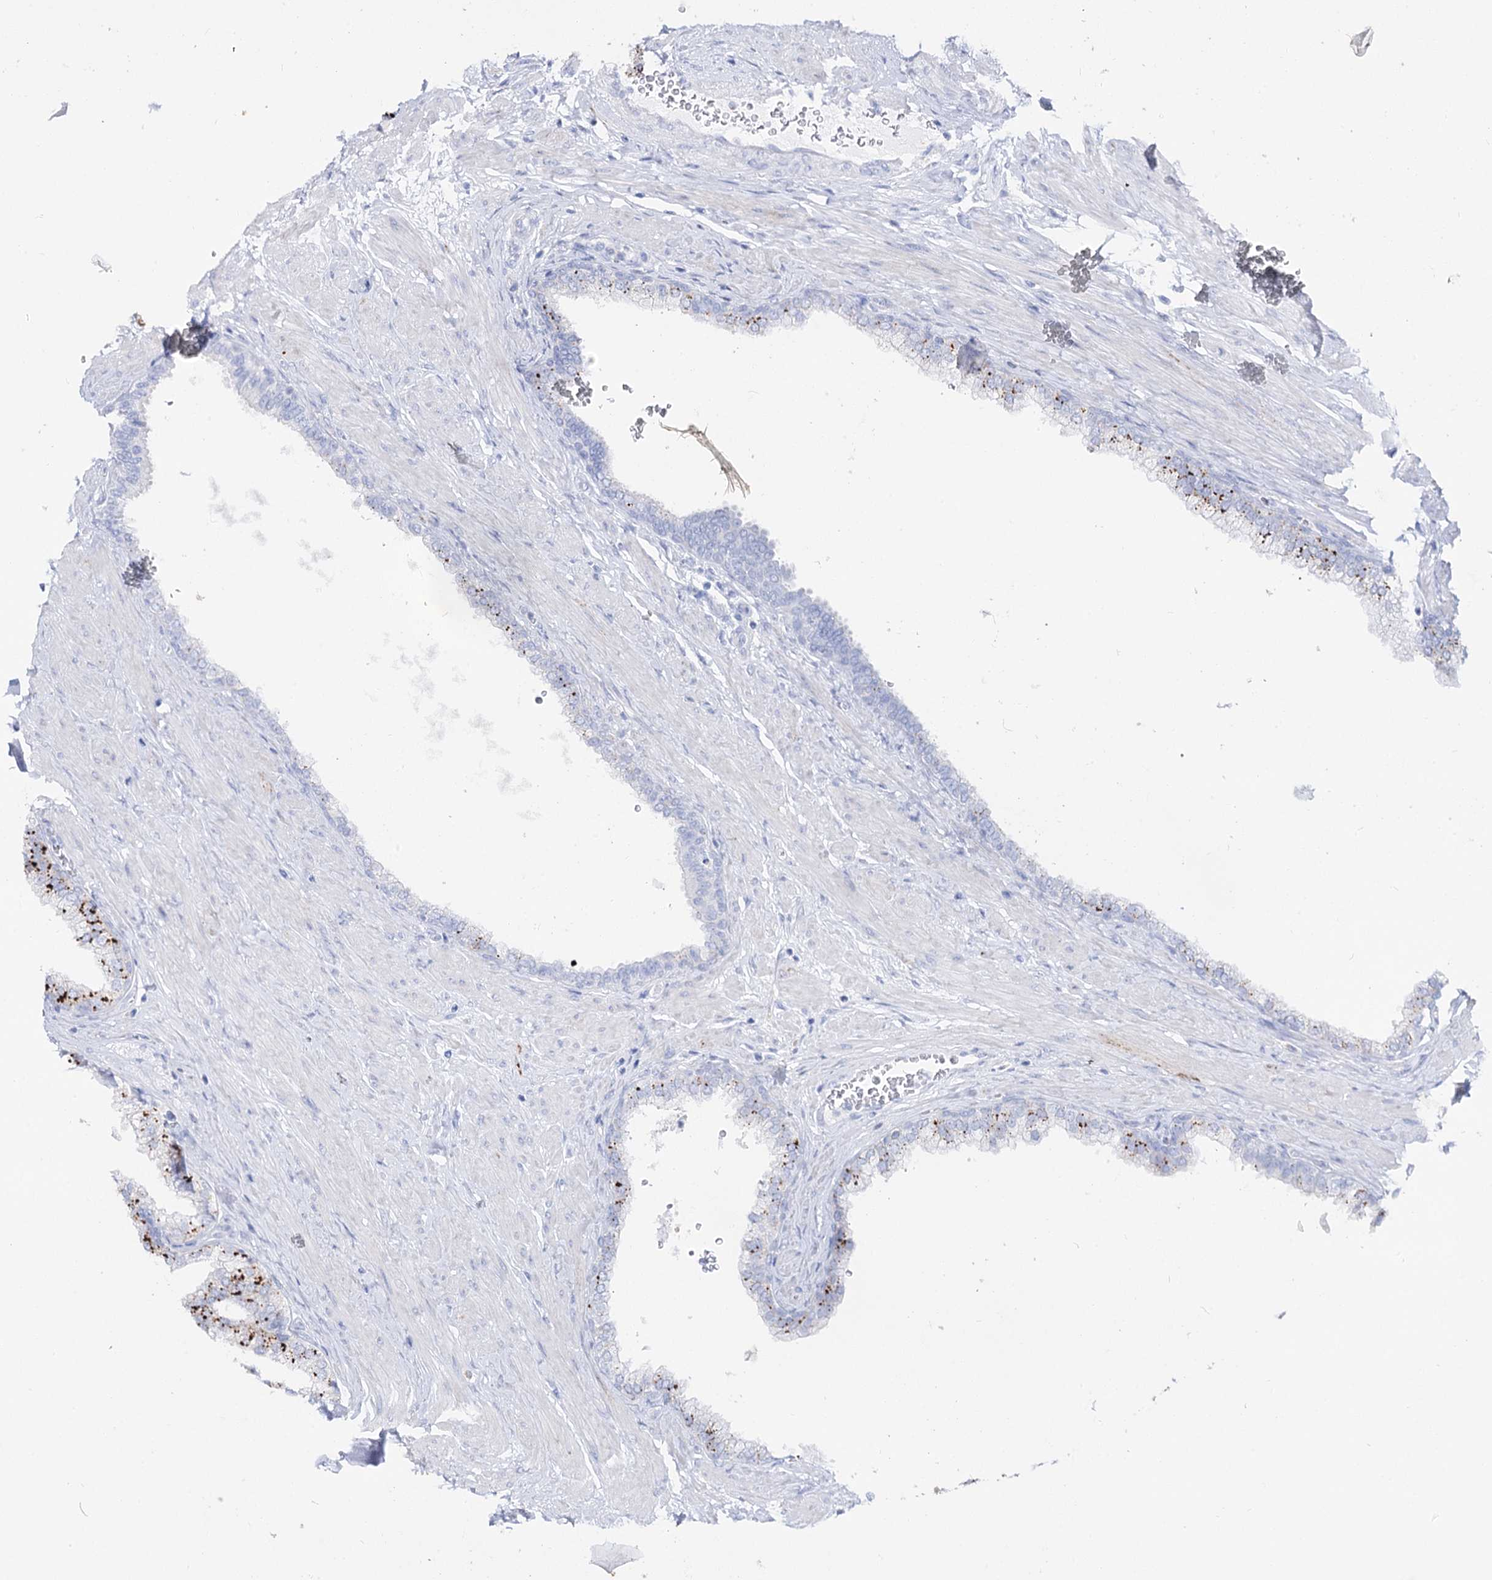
{"staining": {"intensity": "moderate", "quantity": "25%-75%", "location": "cytoplasmic/membranous"}, "tissue": "prostate", "cell_type": "Glandular cells", "image_type": "normal", "snomed": [{"axis": "morphology", "description": "Normal tissue, NOS"}, {"axis": "morphology", "description": "Urothelial carcinoma, Low grade"}, {"axis": "topography", "description": "Urinary bladder"}, {"axis": "topography", "description": "Prostate"}], "caption": "This histopathology image reveals normal prostate stained with IHC to label a protein in brown. The cytoplasmic/membranous of glandular cells show moderate positivity for the protein. Nuclei are counter-stained blue.", "gene": "SLC3A1", "patient": {"sex": "male", "age": 60}}